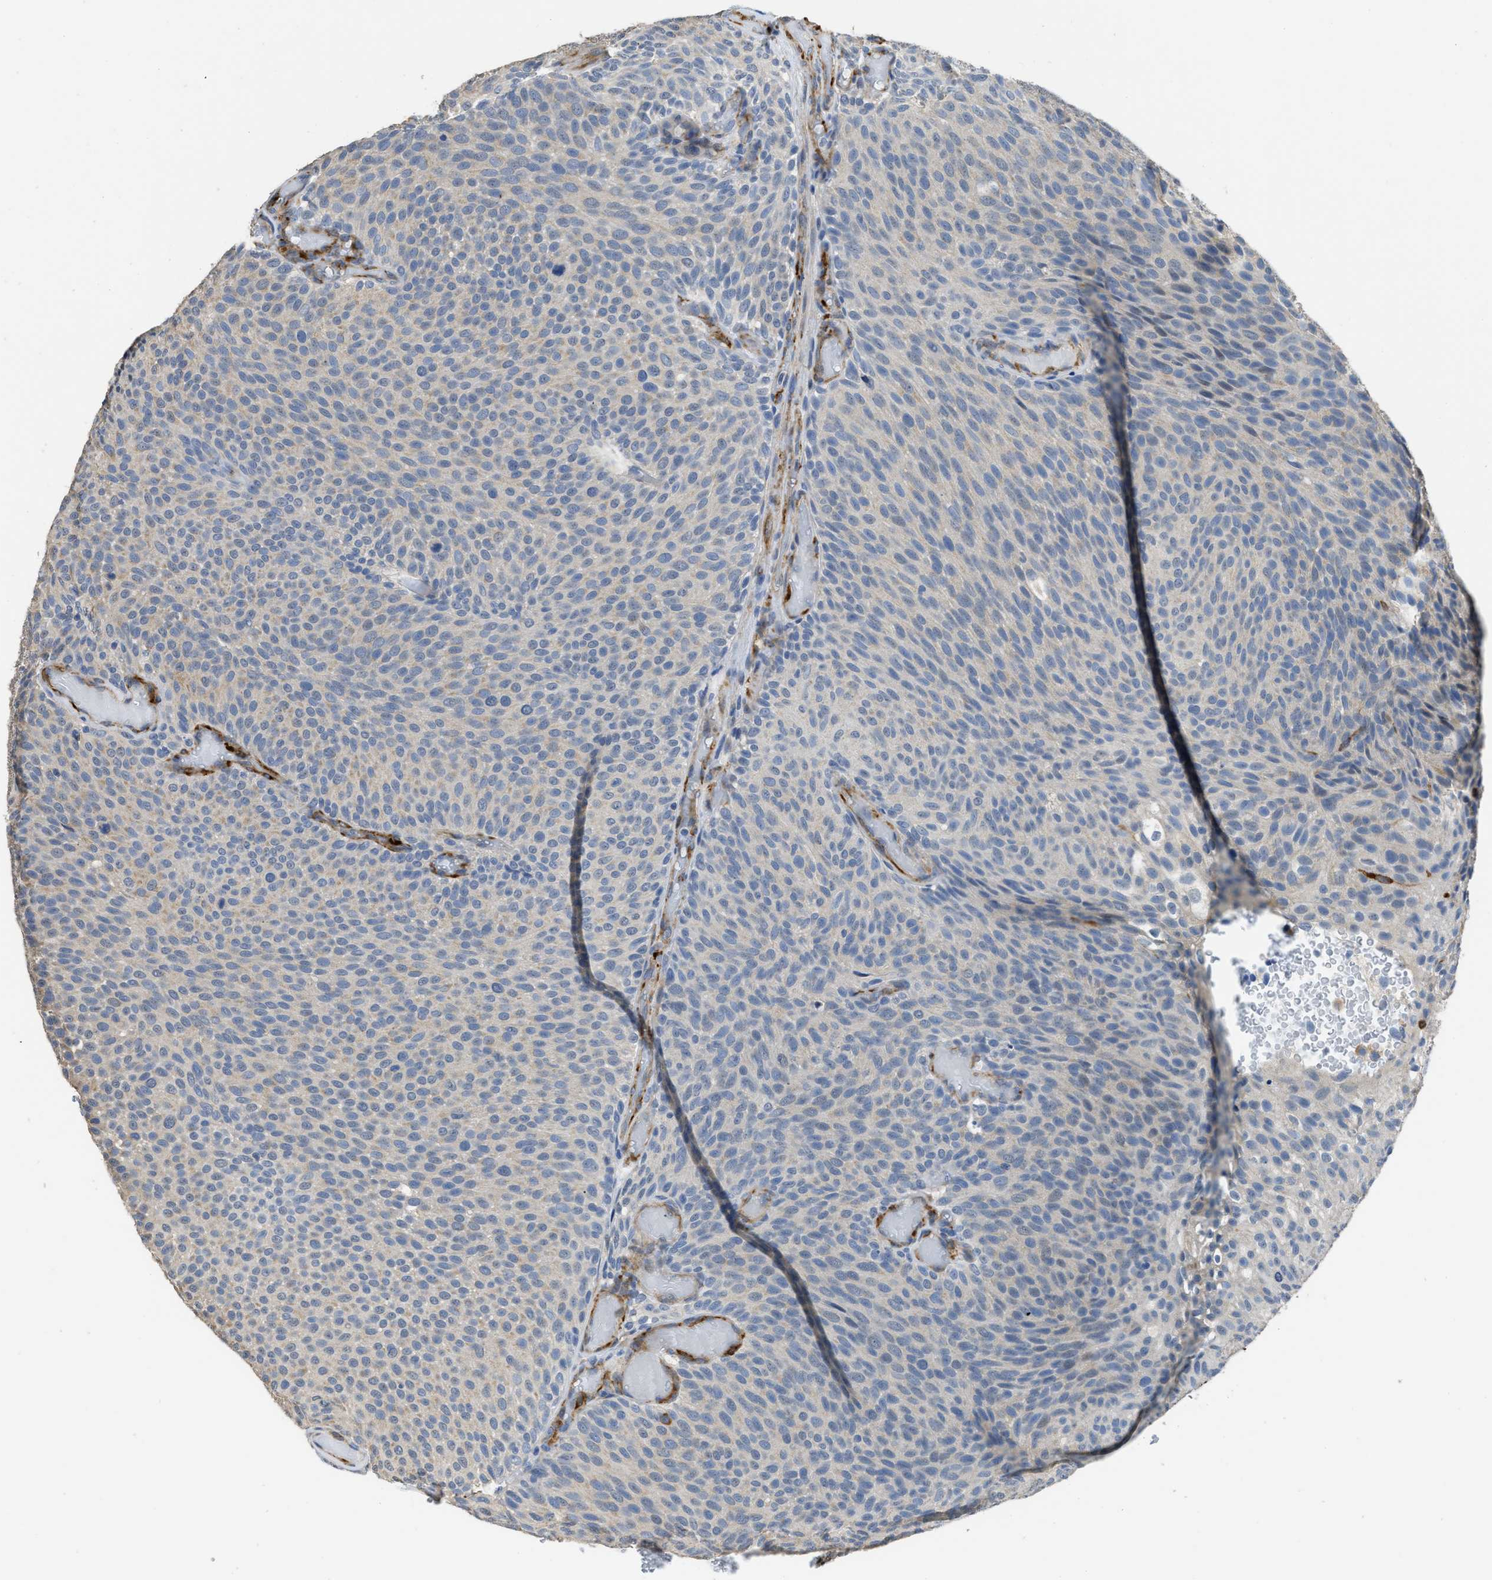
{"staining": {"intensity": "negative", "quantity": "none", "location": "none"}, "tissue": "urothelial cancer", "cell_type": "Tumor cells", "image_type": "cancer", "snomed": [{"axis": "morphology", "description": "Urothelial carcinoma, Low grade"}, {"axis": "topography", "description": "Urinary bladder"}], "caption": "High magnification brightfield microscopy of urothelial cancer stained with DAB (brown) and counterstained with hematoxylin (blue): tumor cells show no significant expression. (DAB IHC visualized using brightfield microscopy, high magnification).", "gene": "ZSWIM5", "patient": {"sex": "male", "age": 78}}